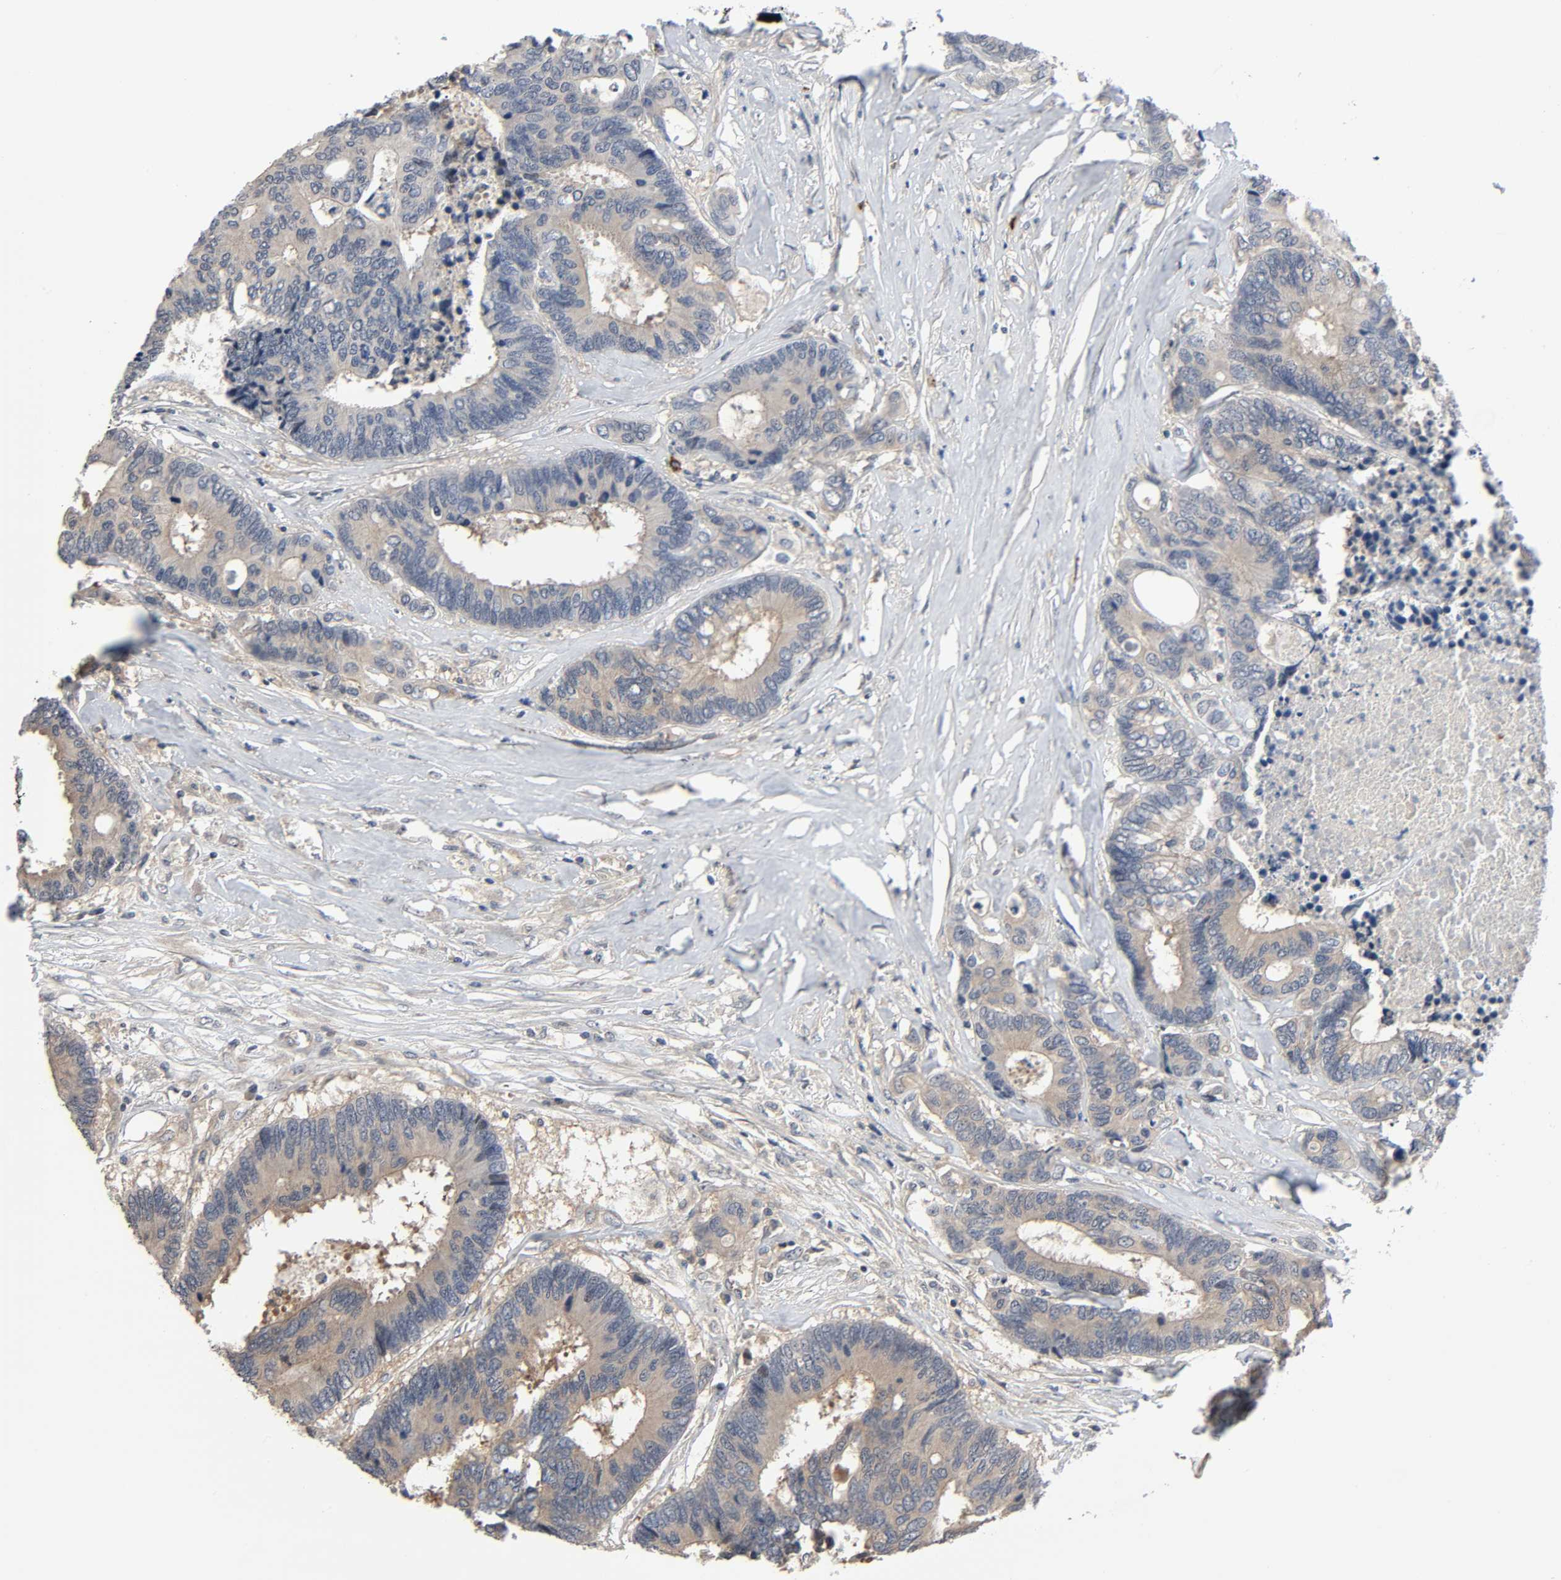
{"staining": {"intensity": "moderate", "quantity": ">75%", "location": "cytoplasmic/membranous"}, "tissue": "colorectal cancer", "cell_type": "Tumor cells", "image_type": "cancer", "snomed": [{"axis": "morphology", "description": "Adenocarcinoma, NOS"}, {"axis": "topography", "description": "Rectum"}], "caption": "This micrograph exhibits IHC staining of colorectal adenocarcinoma, with medium moderate cytoplasmic/membranous expression in about >75% of tumor cells.", "gene": "PPP2R1B", "patient": {"sex": "male", "age": 55}}